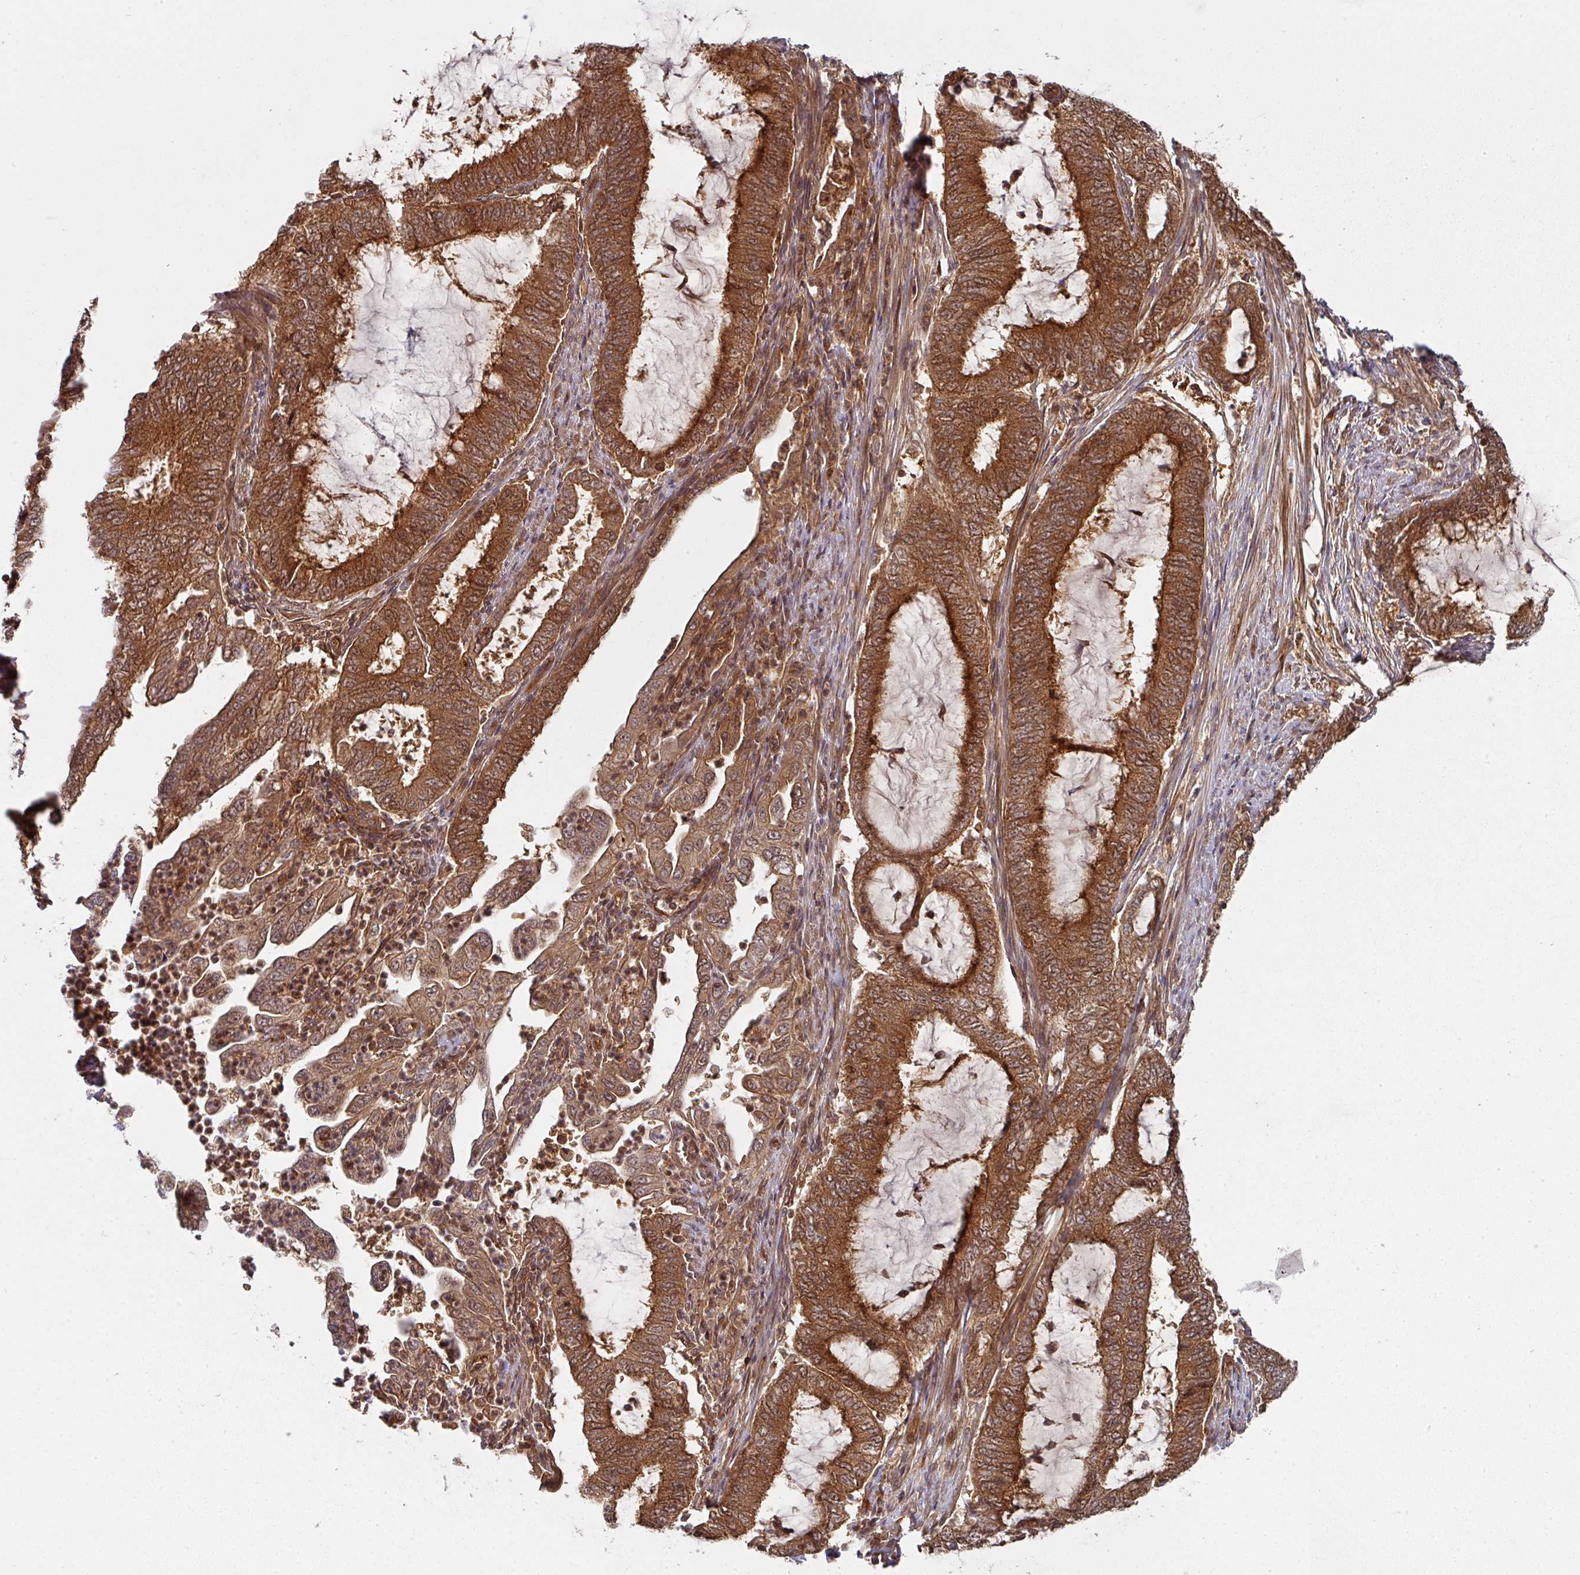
{"staining": {"intensity": "strong", "quantity": ">75%", "location": "cytoplasmic/membranous"}, "tissue": "endometrial cancer", "cell_type": "Tumor cells", "image_type": "cancer", "snomed": [{"axis": "morphology", "description": "Adenocarcinoma, NOS"}, {"axis": "topography", "description": "Endometrium"}], "caption": "The immunohistochemical stain highlights strong cytoplasmic/membranous positivity in tumor cells of endometrial cancer tissue.", "gene": "EIF4EBP2", "patient": {"sex": "female", "age": 51}}